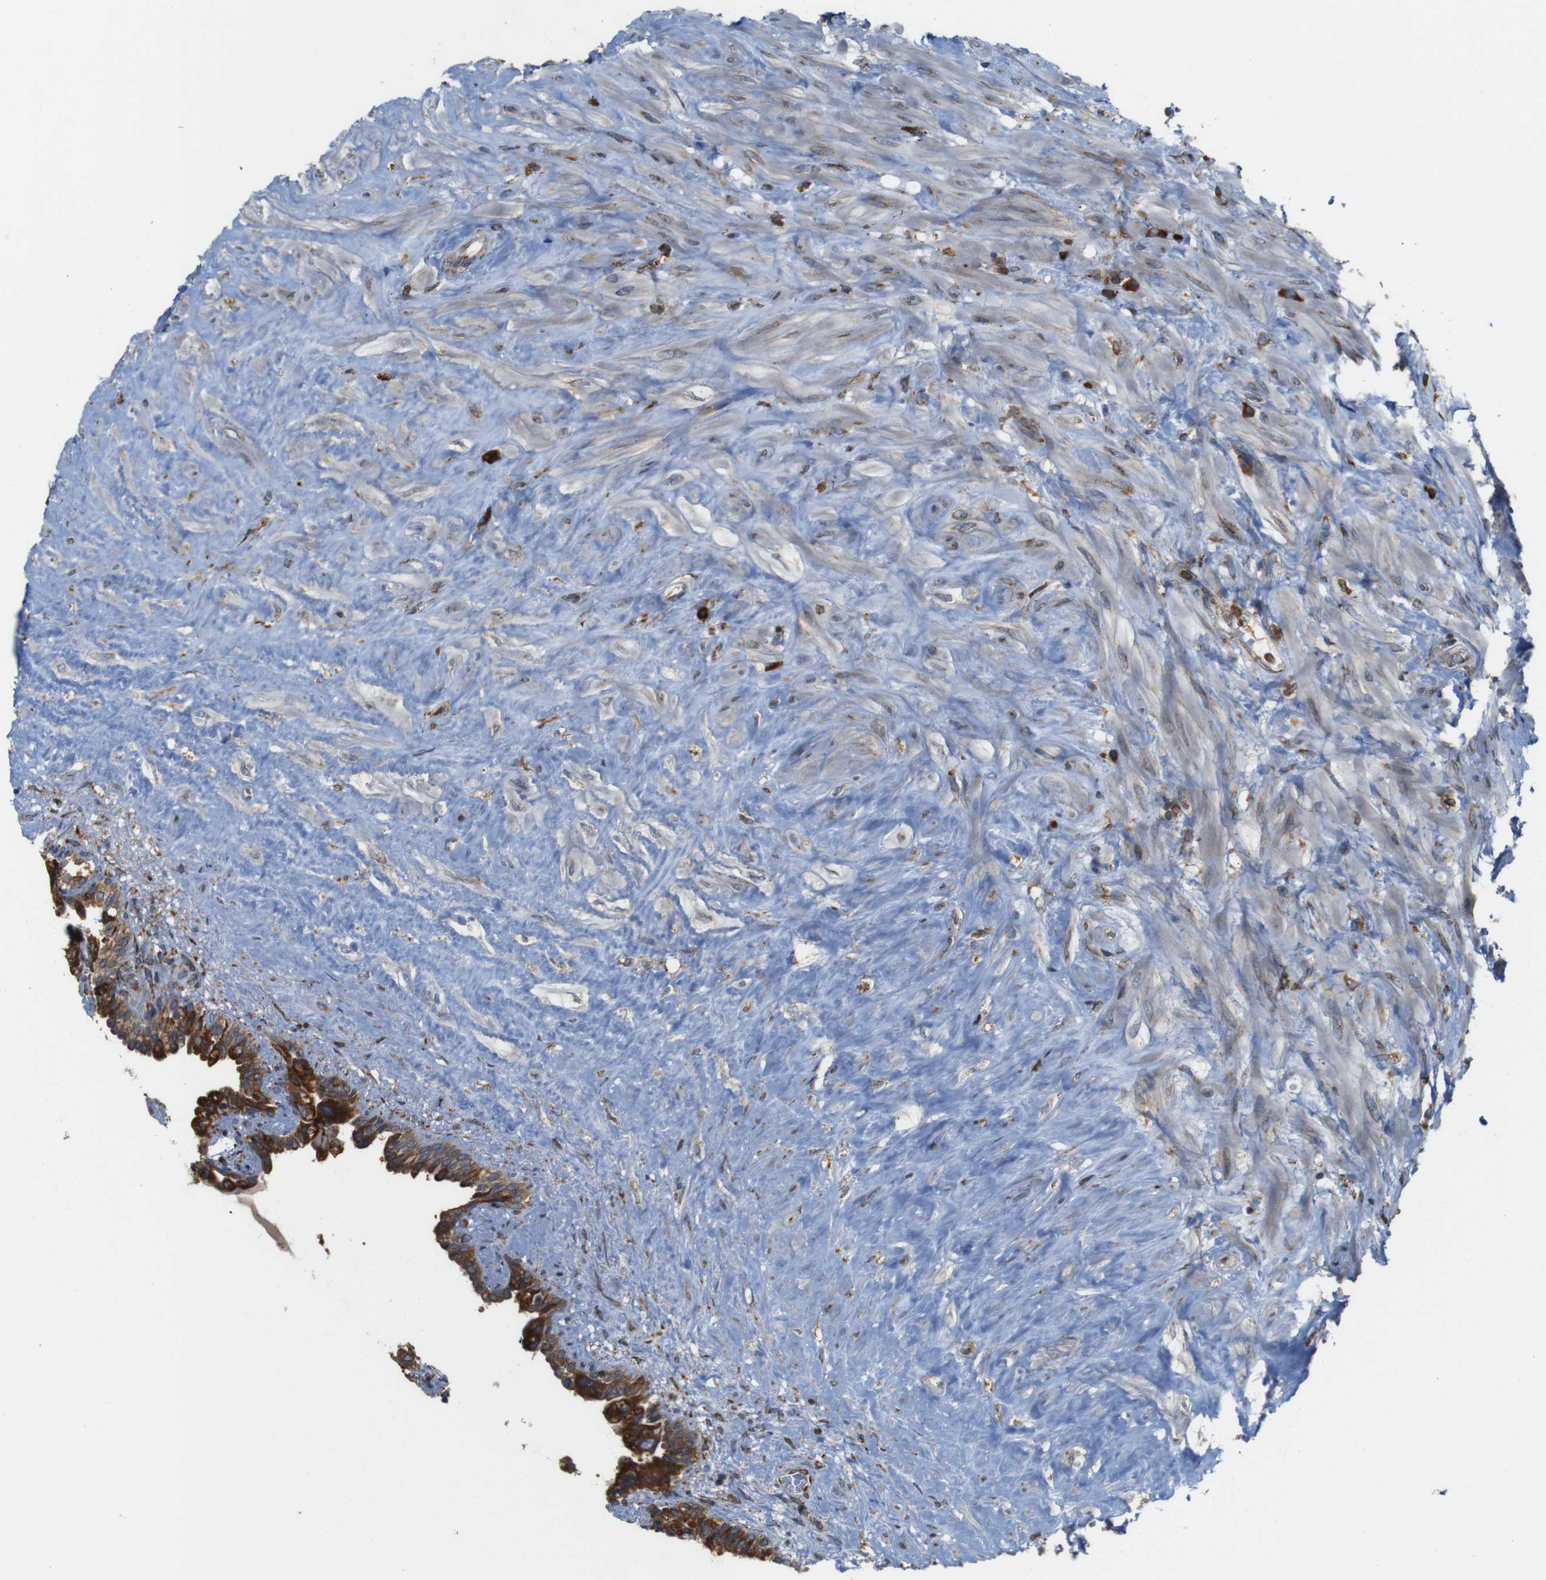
{"staining": {"intensity": "strong", "quantity": ">75%", "location": "cytoplasmic/membranous"}, "tissue": "seminal vesicle", "cell_type": "Glandular cells", "image_type": "normal", "snomed": [{"axis": "morphology", "description": "Normal tissue, NOS"}, {"axis": "topography", "description": "Seminal veicle"}], "caption": "An immunohistochemistry micrograph of normal tissue is shown. Protein staining in brown labels strong cytoplasmic/membranous positivity in seminal vesicle within glandular cells. (DAB (3,3'-diaminobenzidine) IHC, brown staining for protein, blue staining for nuclei).", "gene": "UGGT1", "patient": {"sex": "male", "age": 63}}